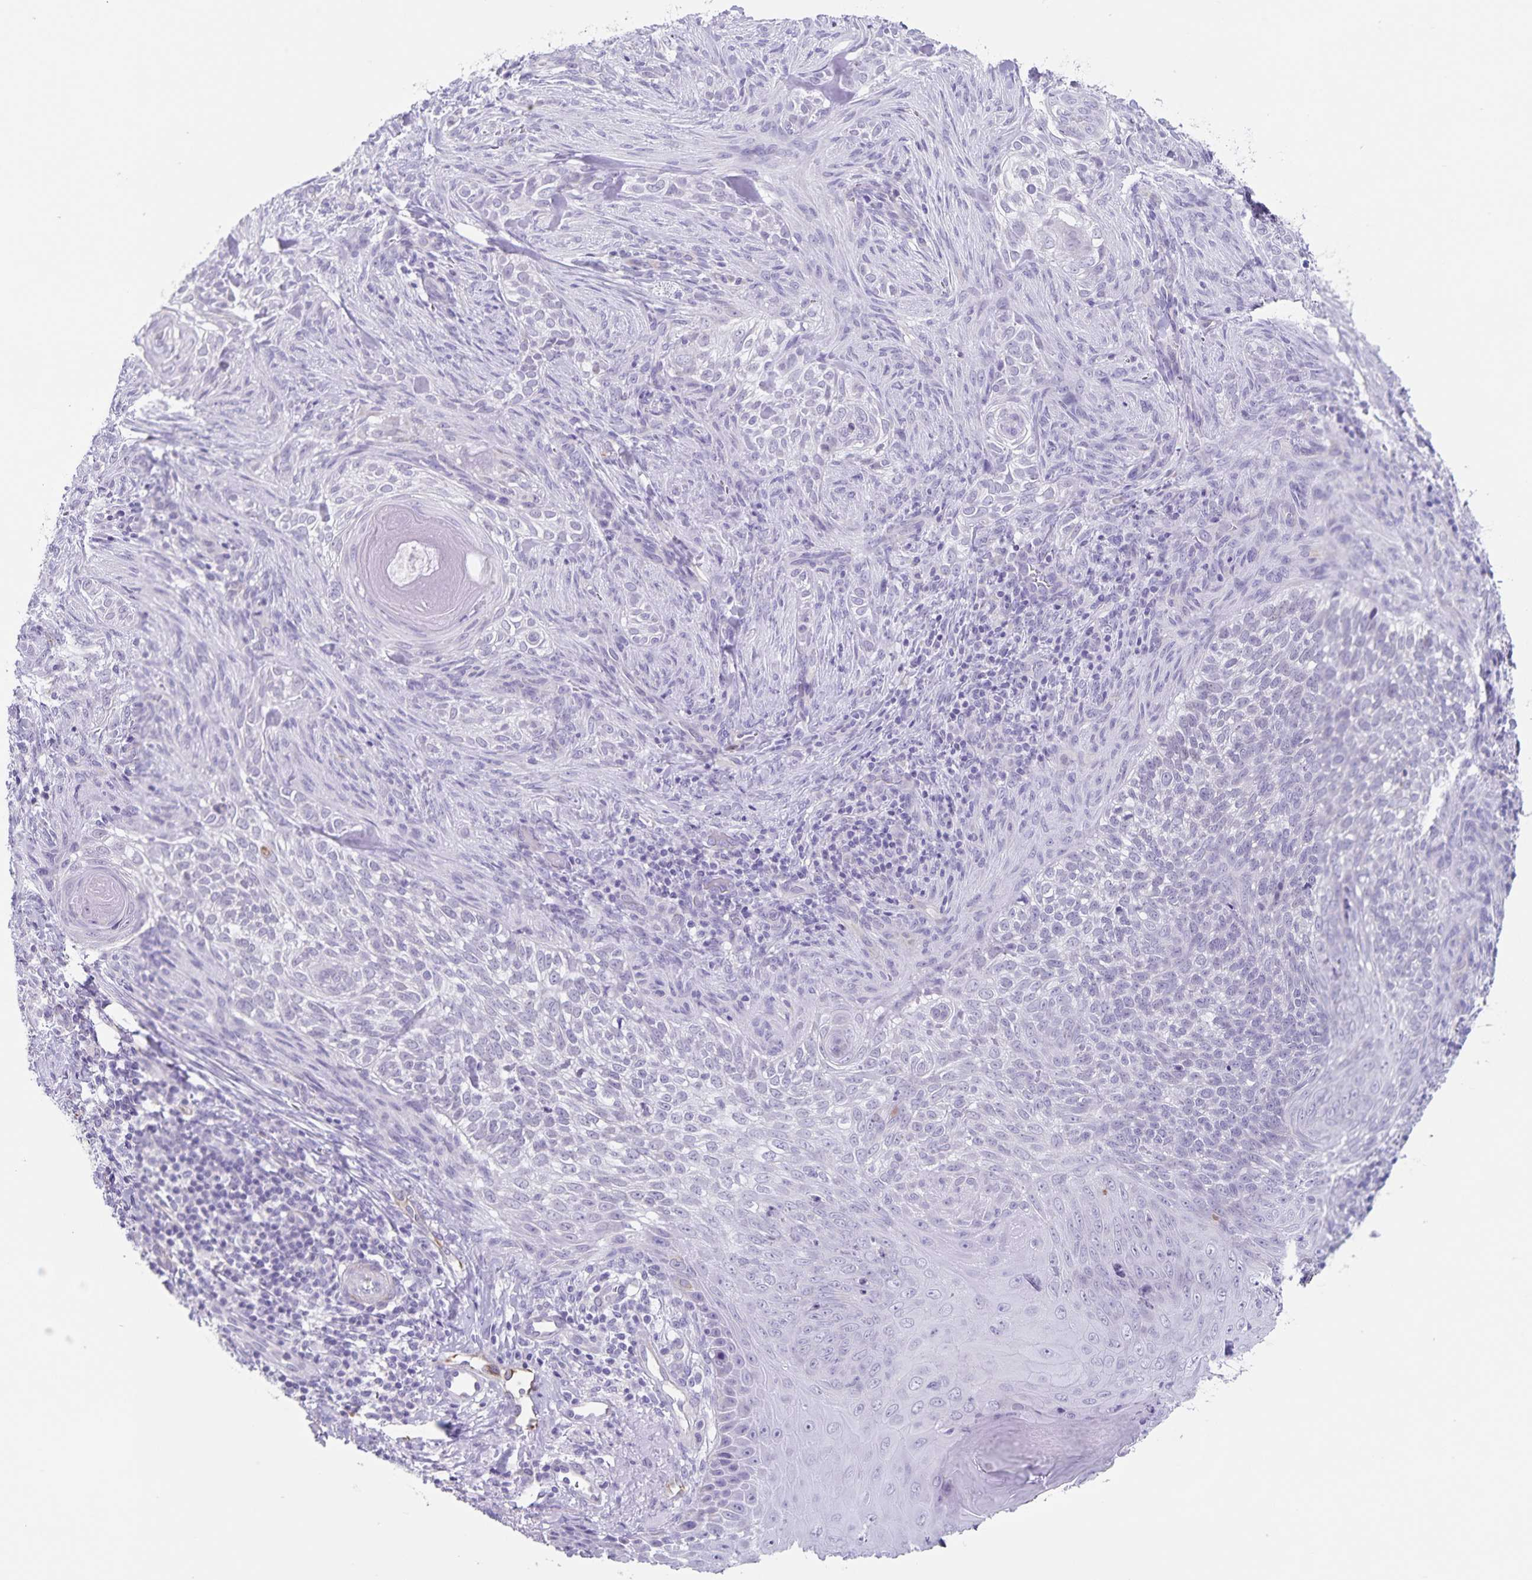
{"staining": {"intensity": "negative", "quantity": "none", "location": "none"}, "tissue": "skin cancer", "cell_type": "Tumor cells", "image_type": "cancer", "snomed": [{"axis": "morphology", "description": "Basal cell carcinoma"}, {"axis": "topography", "description": "Skin"}], "caption": "Skin cancer (basal cell carcinoma) was stained to show a protein in brown. There is no significant staining in tumor cells.", "gene": "SYNM", "patient": {"sex": "female", "age": 48}}